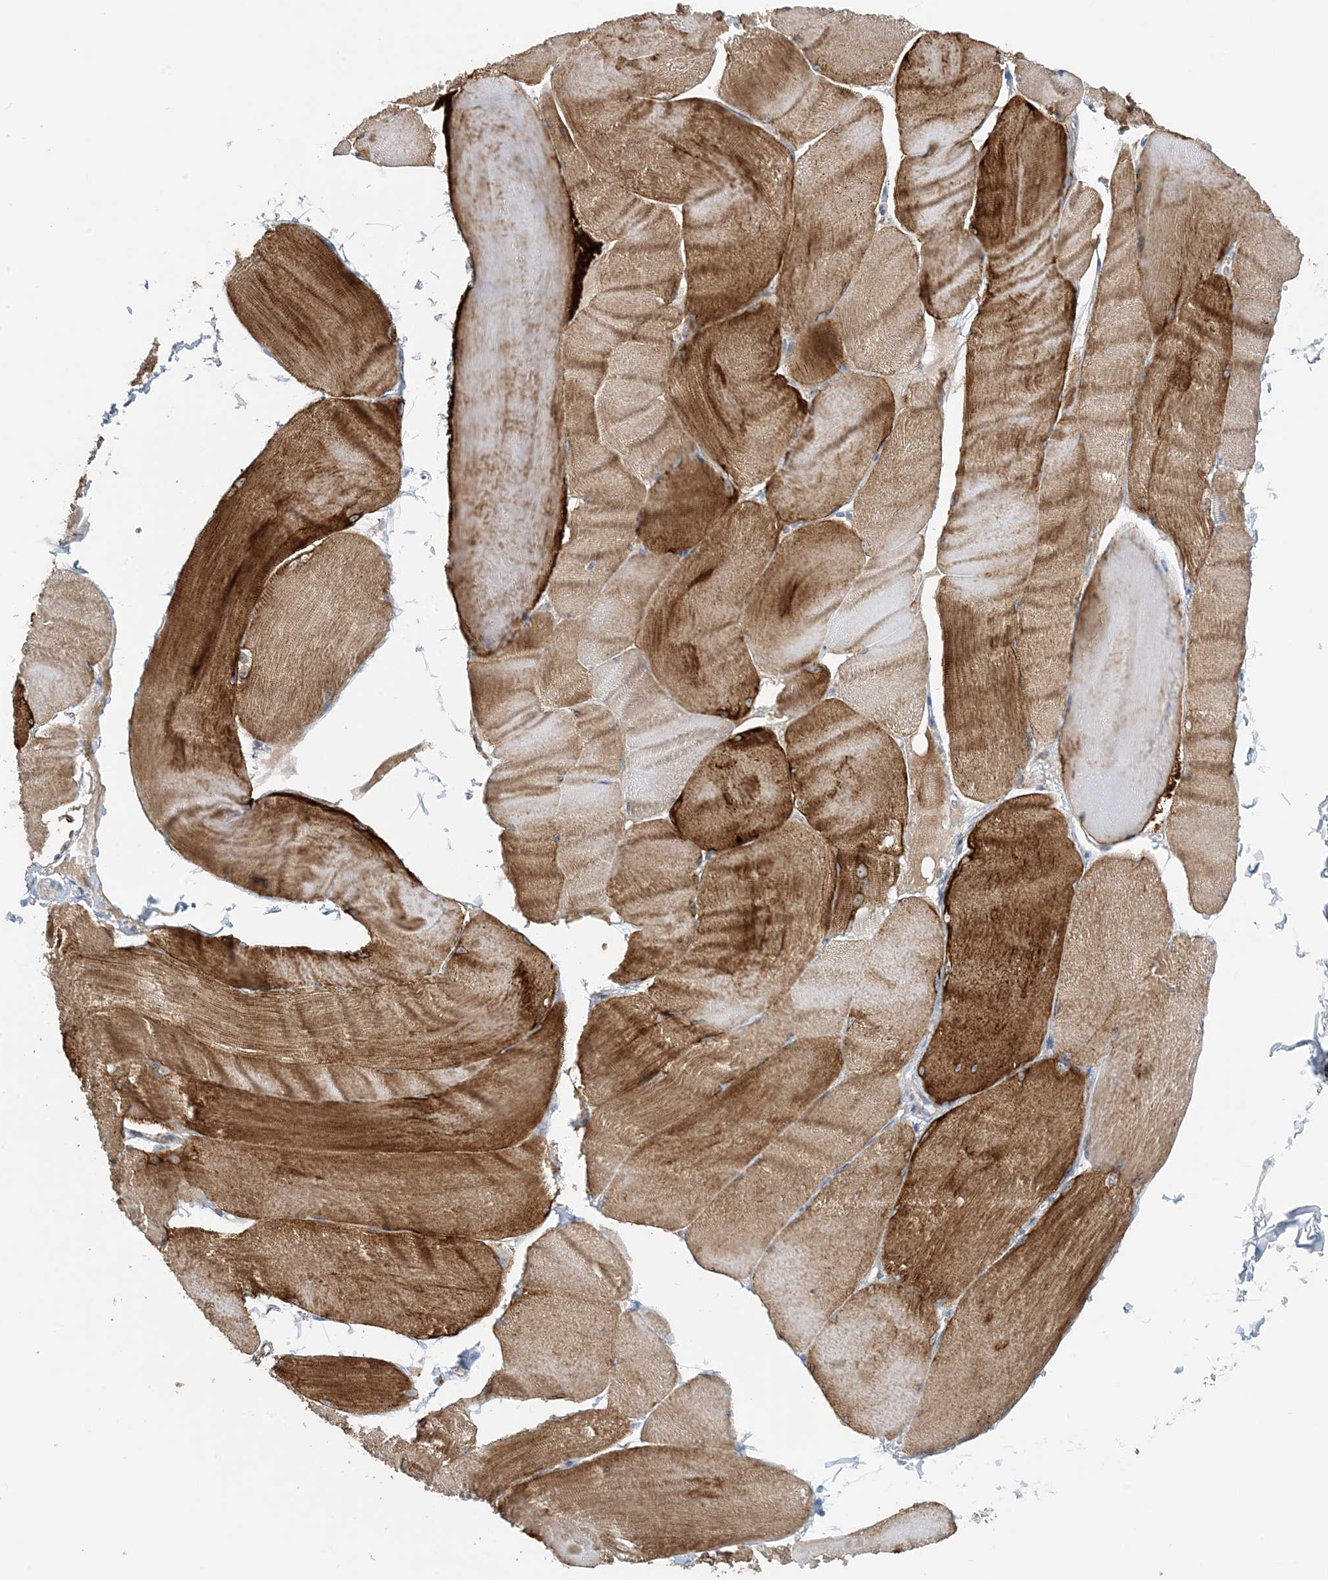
{"staining": {"intensity": "moderate", "quantity": ">75%", "location": "cytoplasmic/membranous"}, "tissue": "skeletal muscle", "cell_type": "Myocytes", "image_type": "normal", "snomed": [{"axis": "morphology", "description": "Normal tissue, NOS"}, {"axis": "morphology", "description": "Basal cell carcinoma"}, {"axis": "topography", "description": "Skeletal muscle"}], "caption": "Human skeletal muscle stained for a protein (brown) reveals moderate cytoplasmic/membranous positive expression in approximately >75% of myocytes.", "gene": "CALHM5", "patient": {"sex": "female", "age": 64}}